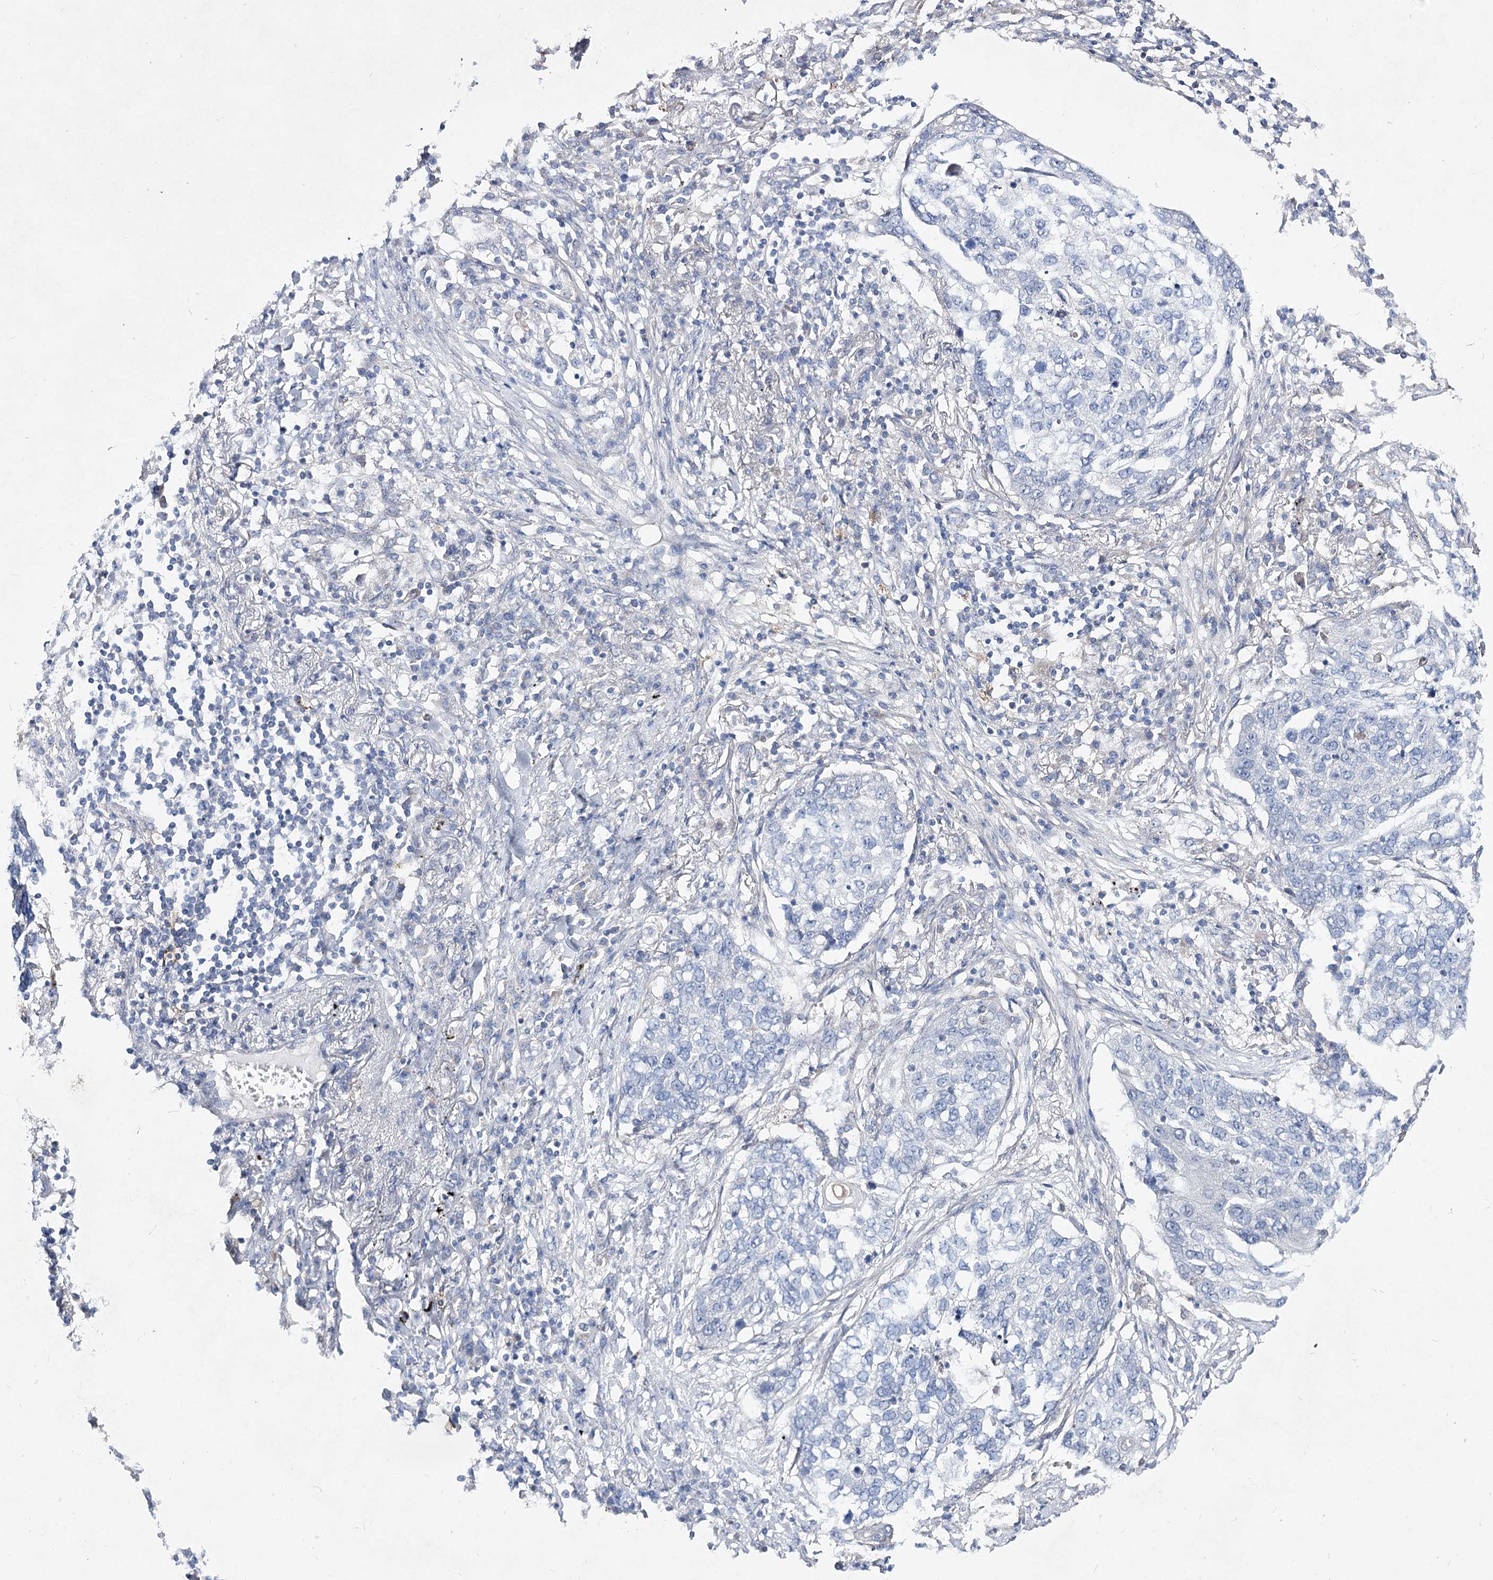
{"staining": {"intensity": "negative", "quantity": "none", "location": "none"}, "tissue": "lung cancer", "cell_type": "Tumor cells", "image_type": "cancer", "snomed": [{"axis": "morphology", "description": "Squamous cell carcinoma, NOS"}, {"axis": "topography", "description": "Lung"}], "caption": "A histopathology image of human lung cancer (squamous cell carcinoma) is negative for staining in tumor cells. (DAB immunohistochemistry with hematoxylin counter stain).", "gene": "LRRC14B", "patient": {"sex": "female", "age": 63}}